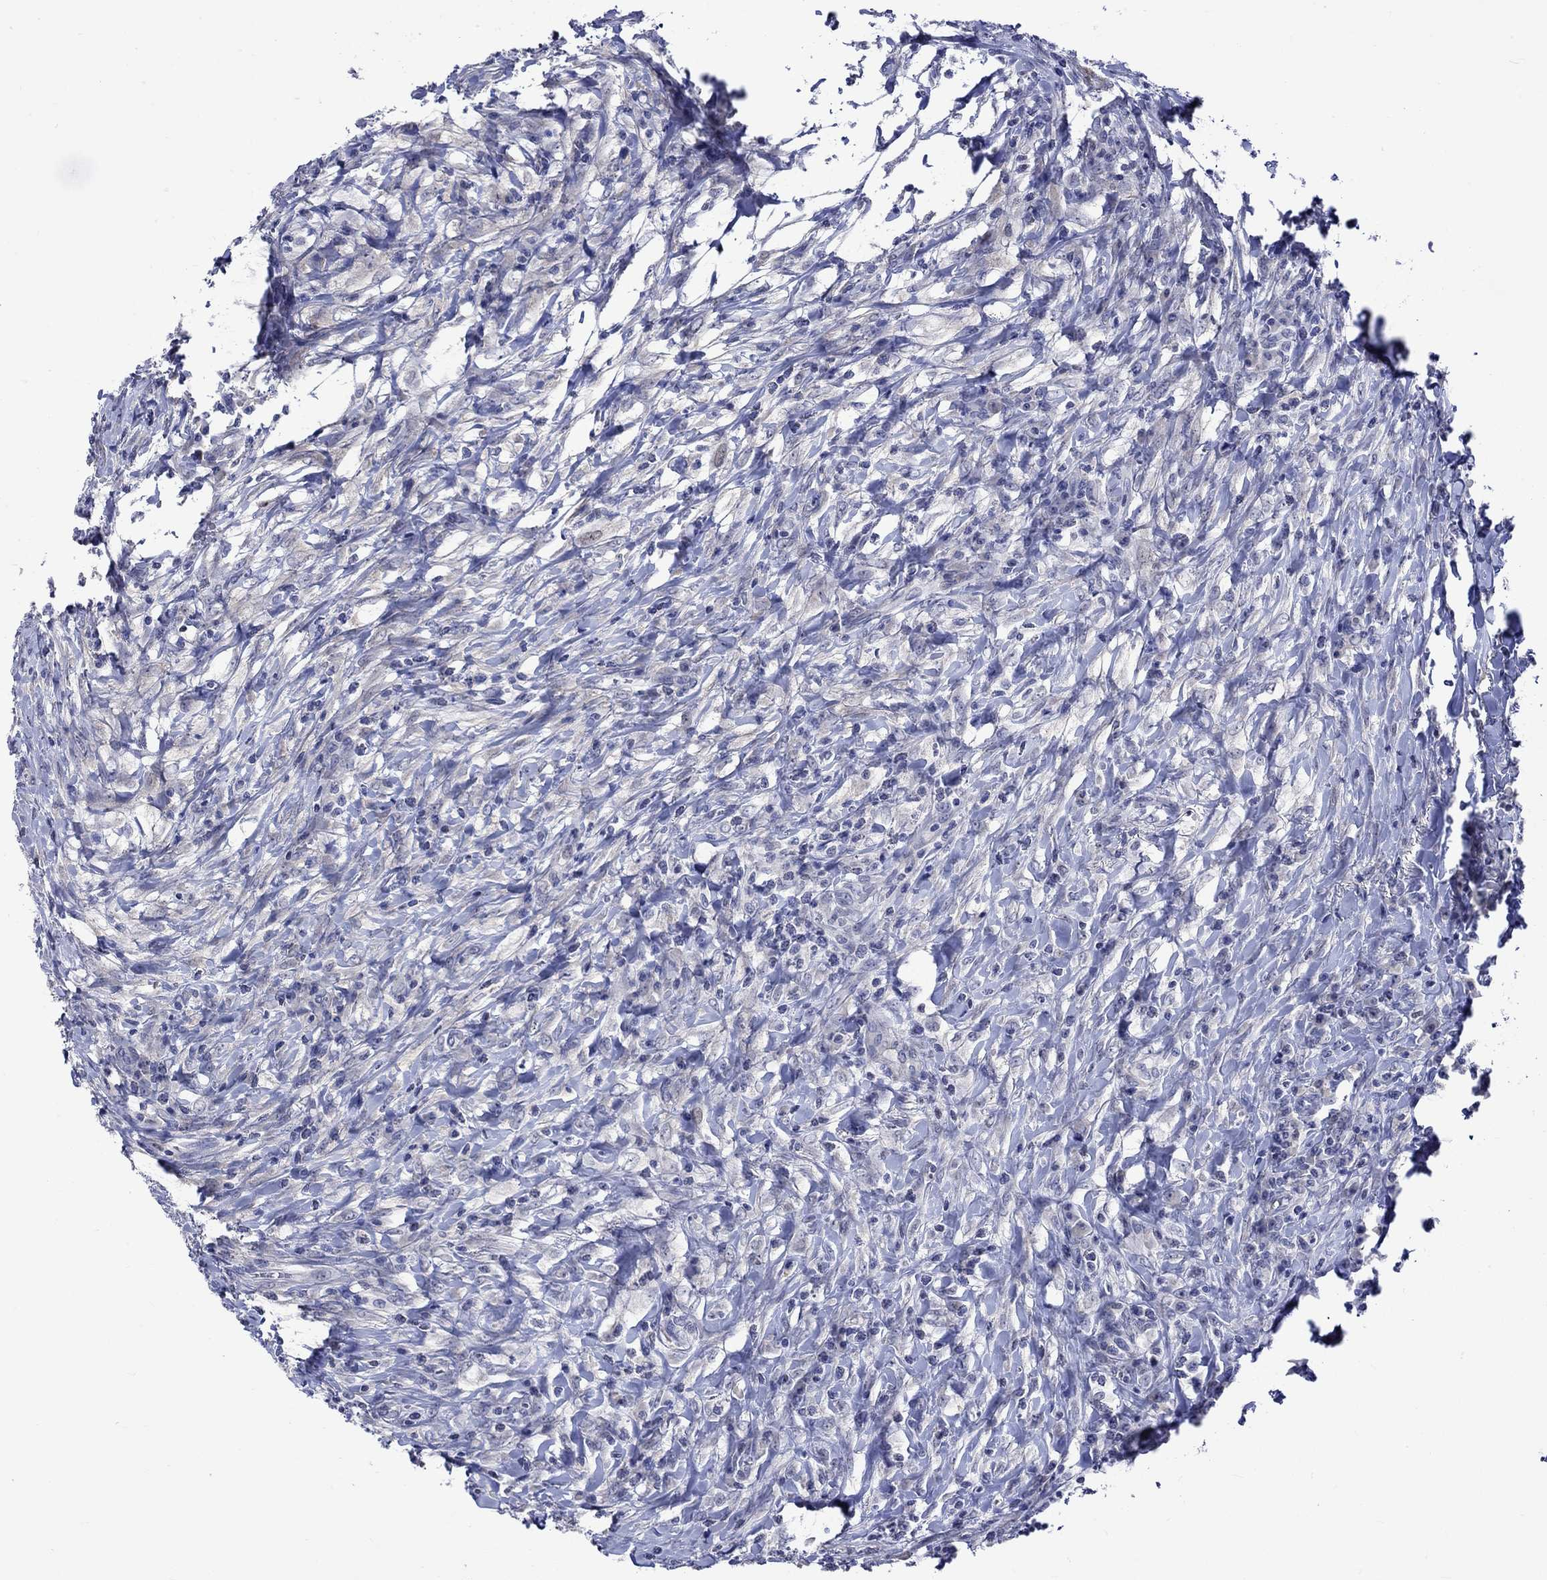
{"staining": {"intensity": "negative", "quantity": "none", "location": "none"}, "tissue": "colorectal cancer", "cell_type": "Tumor cells", "image_type": "cancer", "snomed": [{"axis": "morphology", "description": "Adenocarcinoma, NOS"}, {"axis": "topography", "description": "Colon"}], "caption": "An immunohistochemistry histopathology image of colorectal cancer is shown. There is no staining in tumor cells of colorectal cancer.", "gene": "CRYAB", "patient": {"sex": "male", "age": 53}}